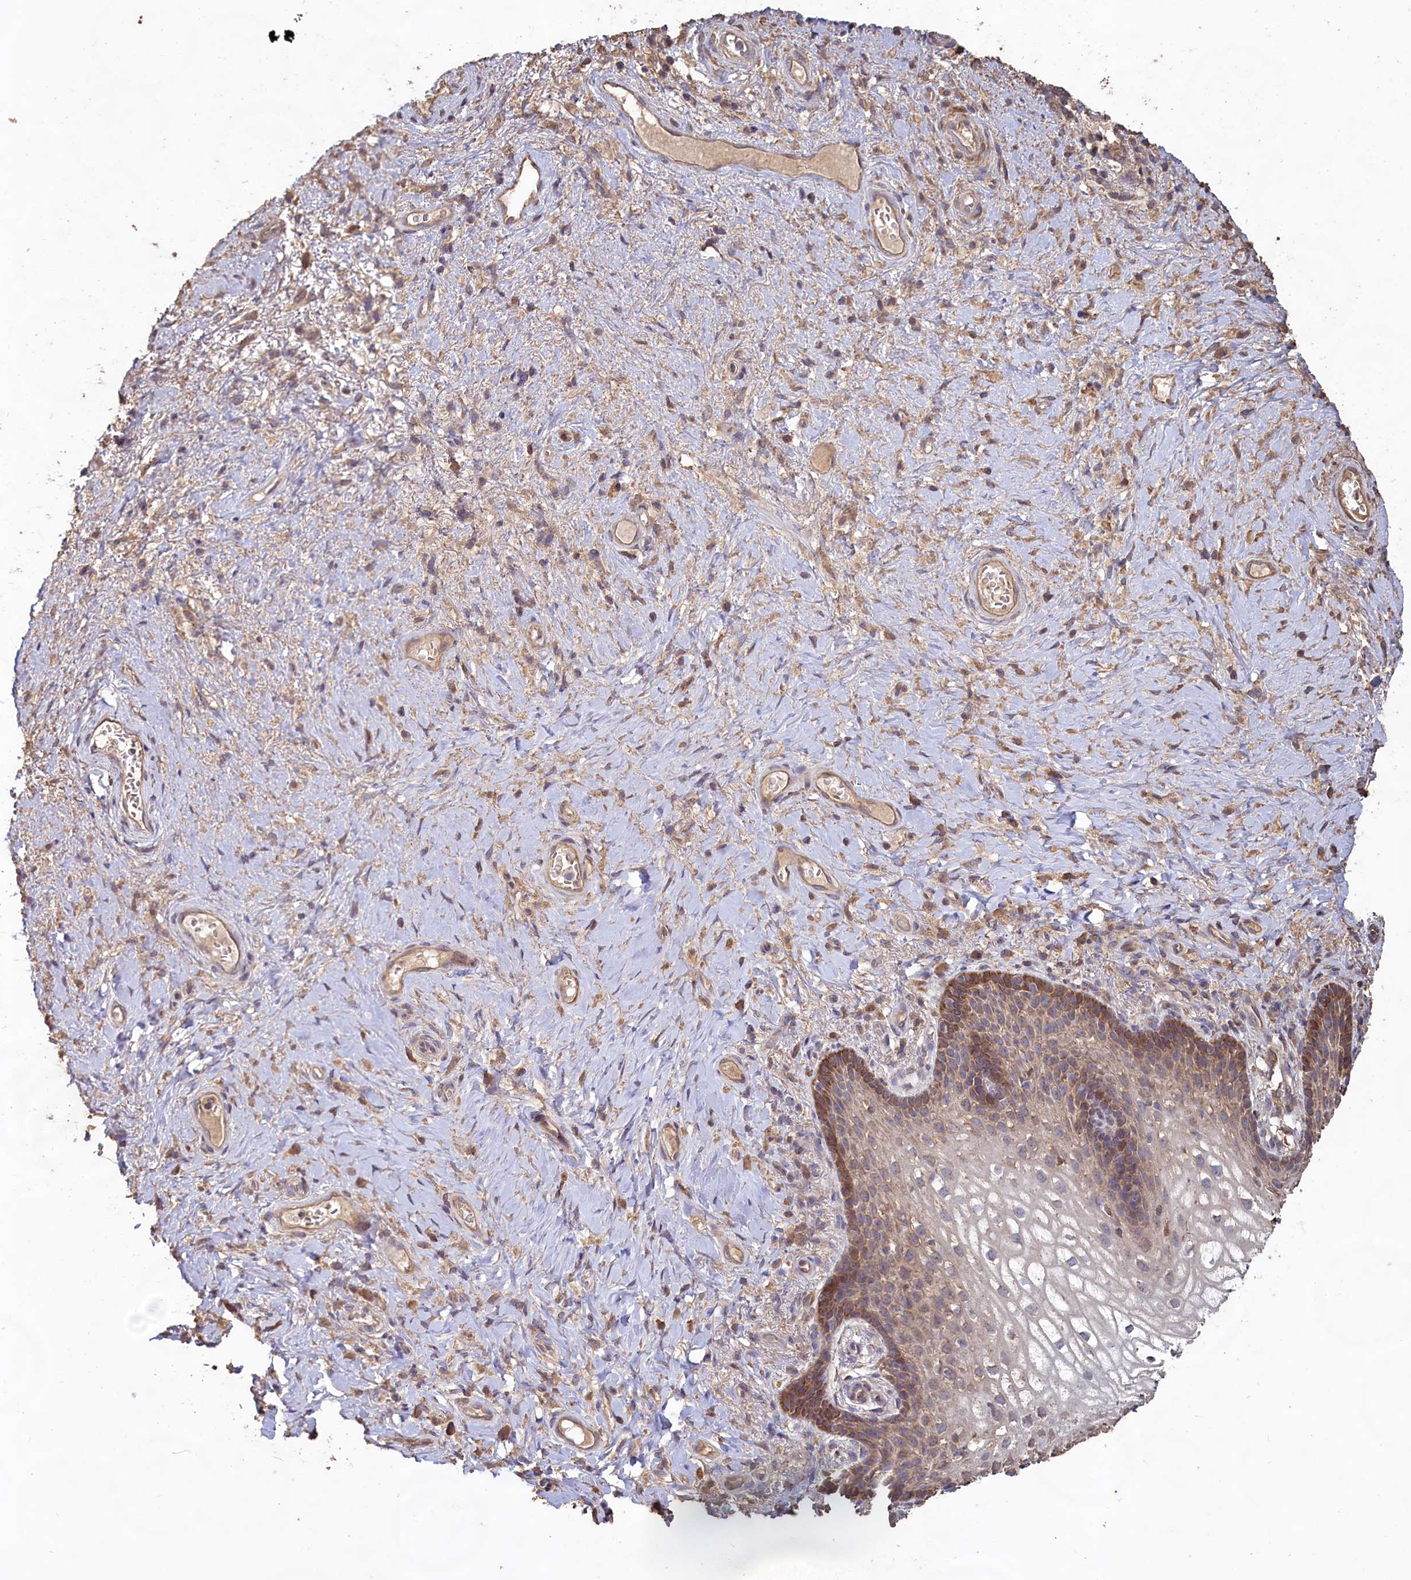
{"staining": {"intensity": "moderate", "quantity": "25%-75%", "location": "cytoplasmic/membranous"}, "tissue": "vagina", "cell_type": "Squamous epithelial cells", "image_type": "normal", "snomed": [{"axis": "morphology", "description": "Normal tissue, NOS"}, {"axis": "topography", "description": "Vagina"}], "caption": "Protein expression analysis of unremarkable vagina reveals moderate cytoplasmic/membranous positivity in approximately 25%-75% of squamous epithelial cells.", "gene": "FUNDC1", "patient": {"sex": "female", "age": 60}}